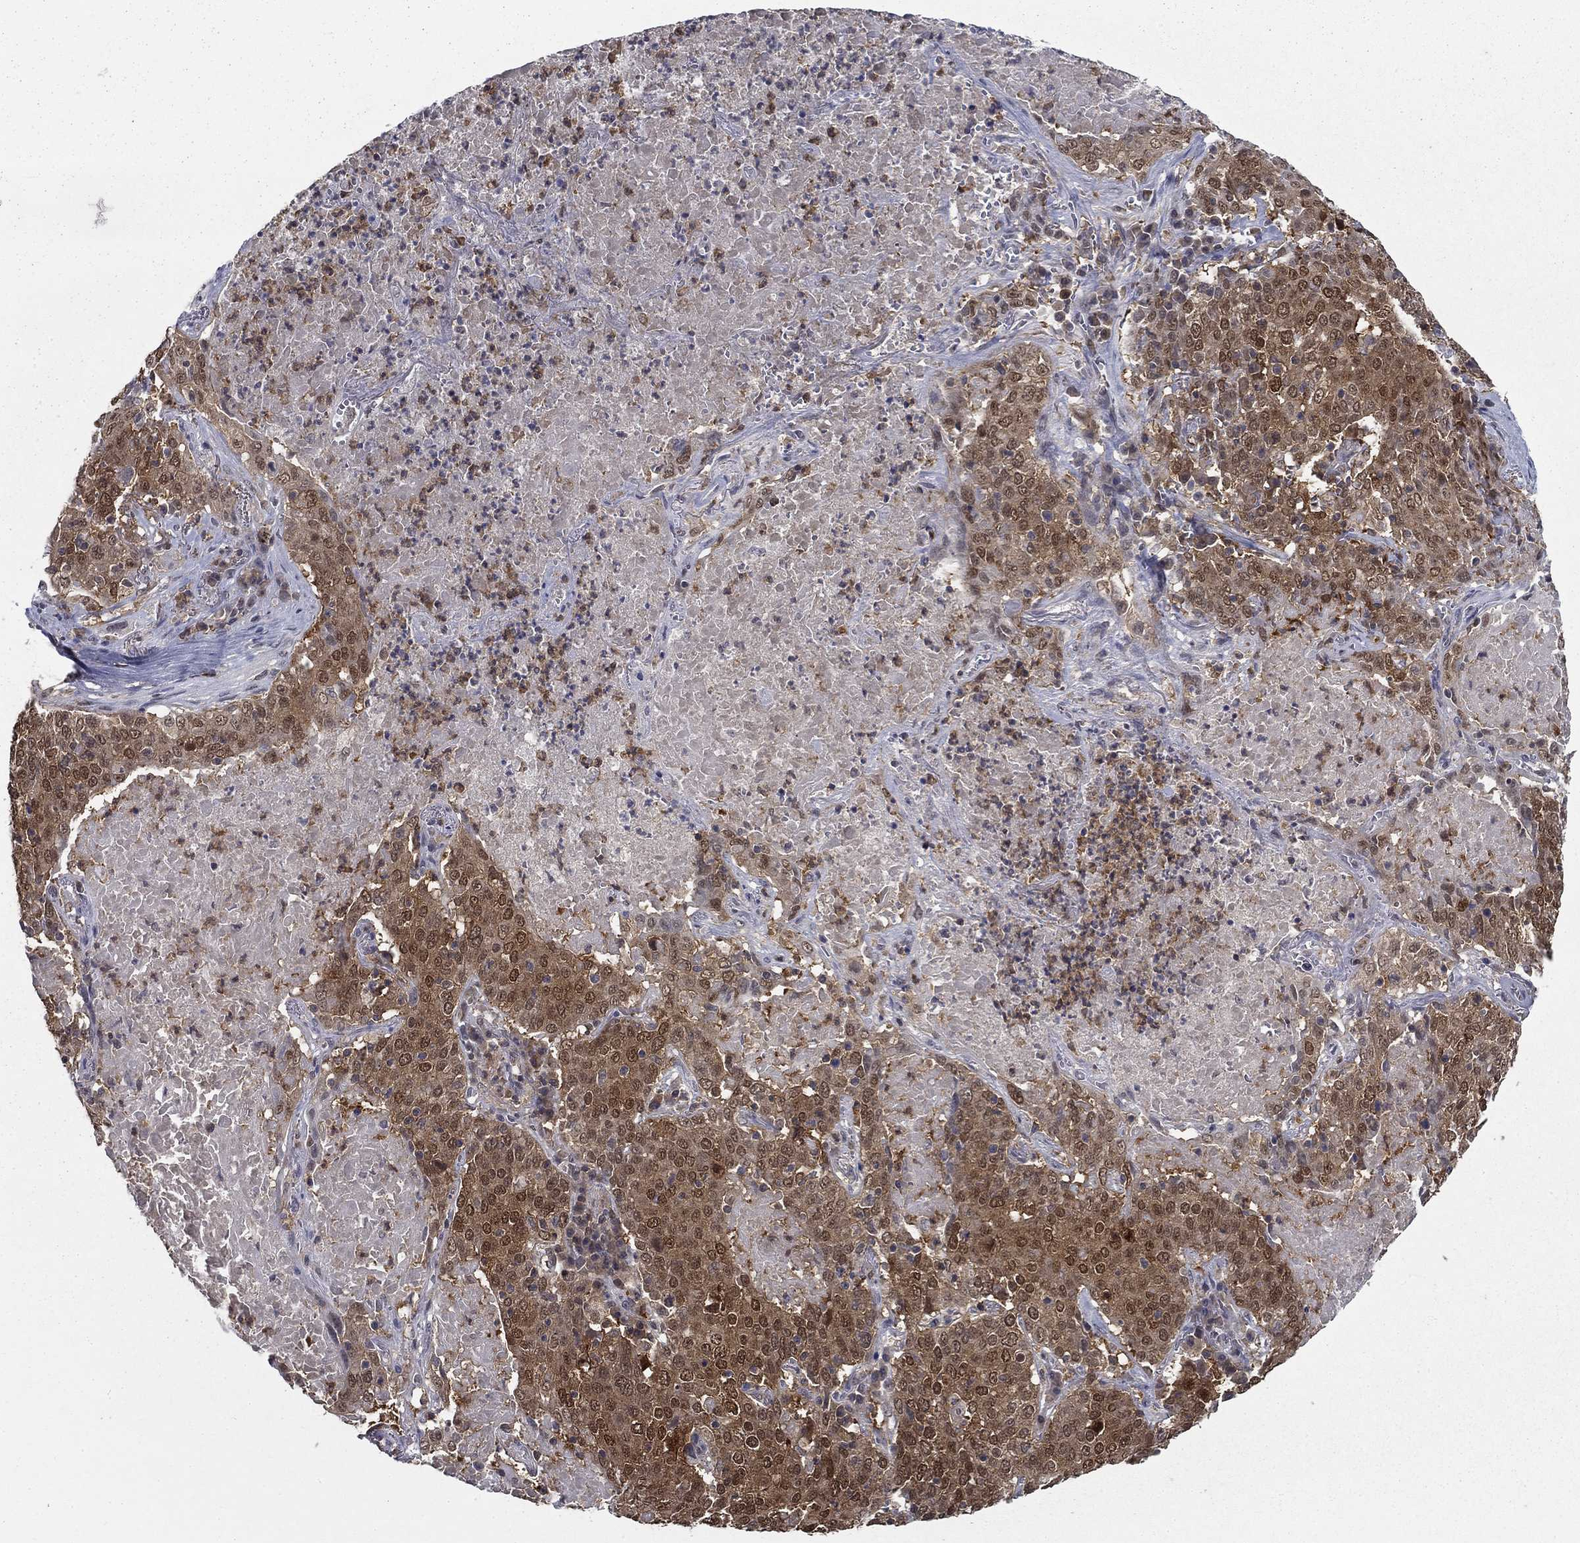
{"staining": {"intensity": "moderate", "quantity": "25%-75%", "location": "cytoplasmic/membranous,nuclear"}, "tissue": "lung cancer", "cell_type": "Tumor cells", "image_type": "cancer", "snomed": [{"axis": "morphology", "description": "Squamous cell carcinoma, NOS"}, {"axis": "topography", "description": "Lung"}], "caption": "This is a histology image of immunohistochemistry staining of lung squamous cell carcinoma, which shows moderate expression in the cytoplasmic/membranous and nuclear of tumor cells.", "gene": "NIT2", "patient": {"sex": "male", "age": 82}}